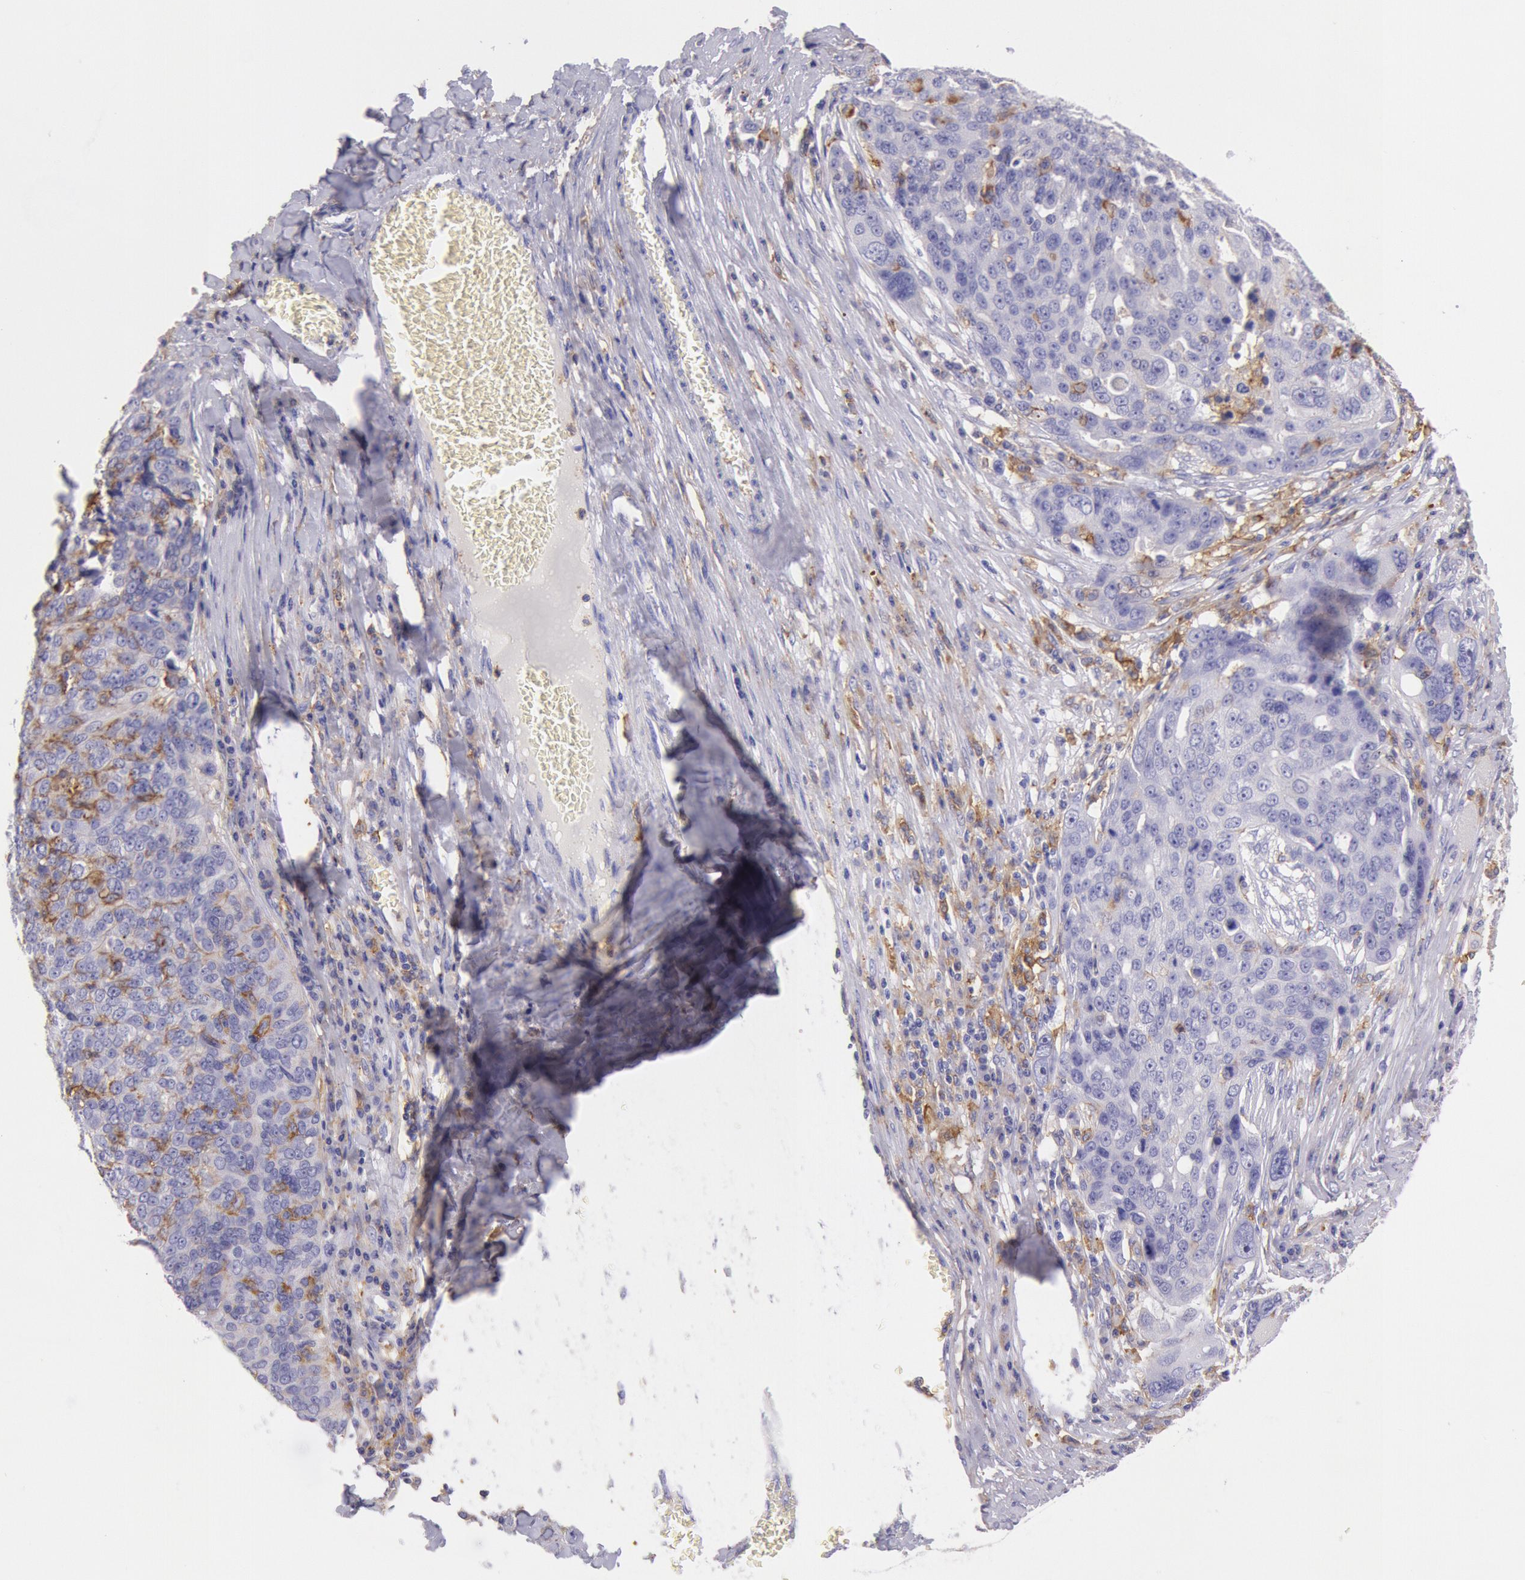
{"staining": {"intensity": "negative", "quantity": "none", "location": "none"}, "tissue": "ovarian cancer", "cell_type": "Tumor cells", "image_type": "cancer", "snomed": [{"axis": "morphology", "description": "Carcinoma, endometroid"}, {"axis": "topography", "description": "Ovary"}], "caption": "Human endometroid carcinoma (ovarian) stained for a protein using immunohistochemistry reveals no positivity in tumor cells.", "gene": "LYN", "patient": {"sex": "female", "age": 75}}